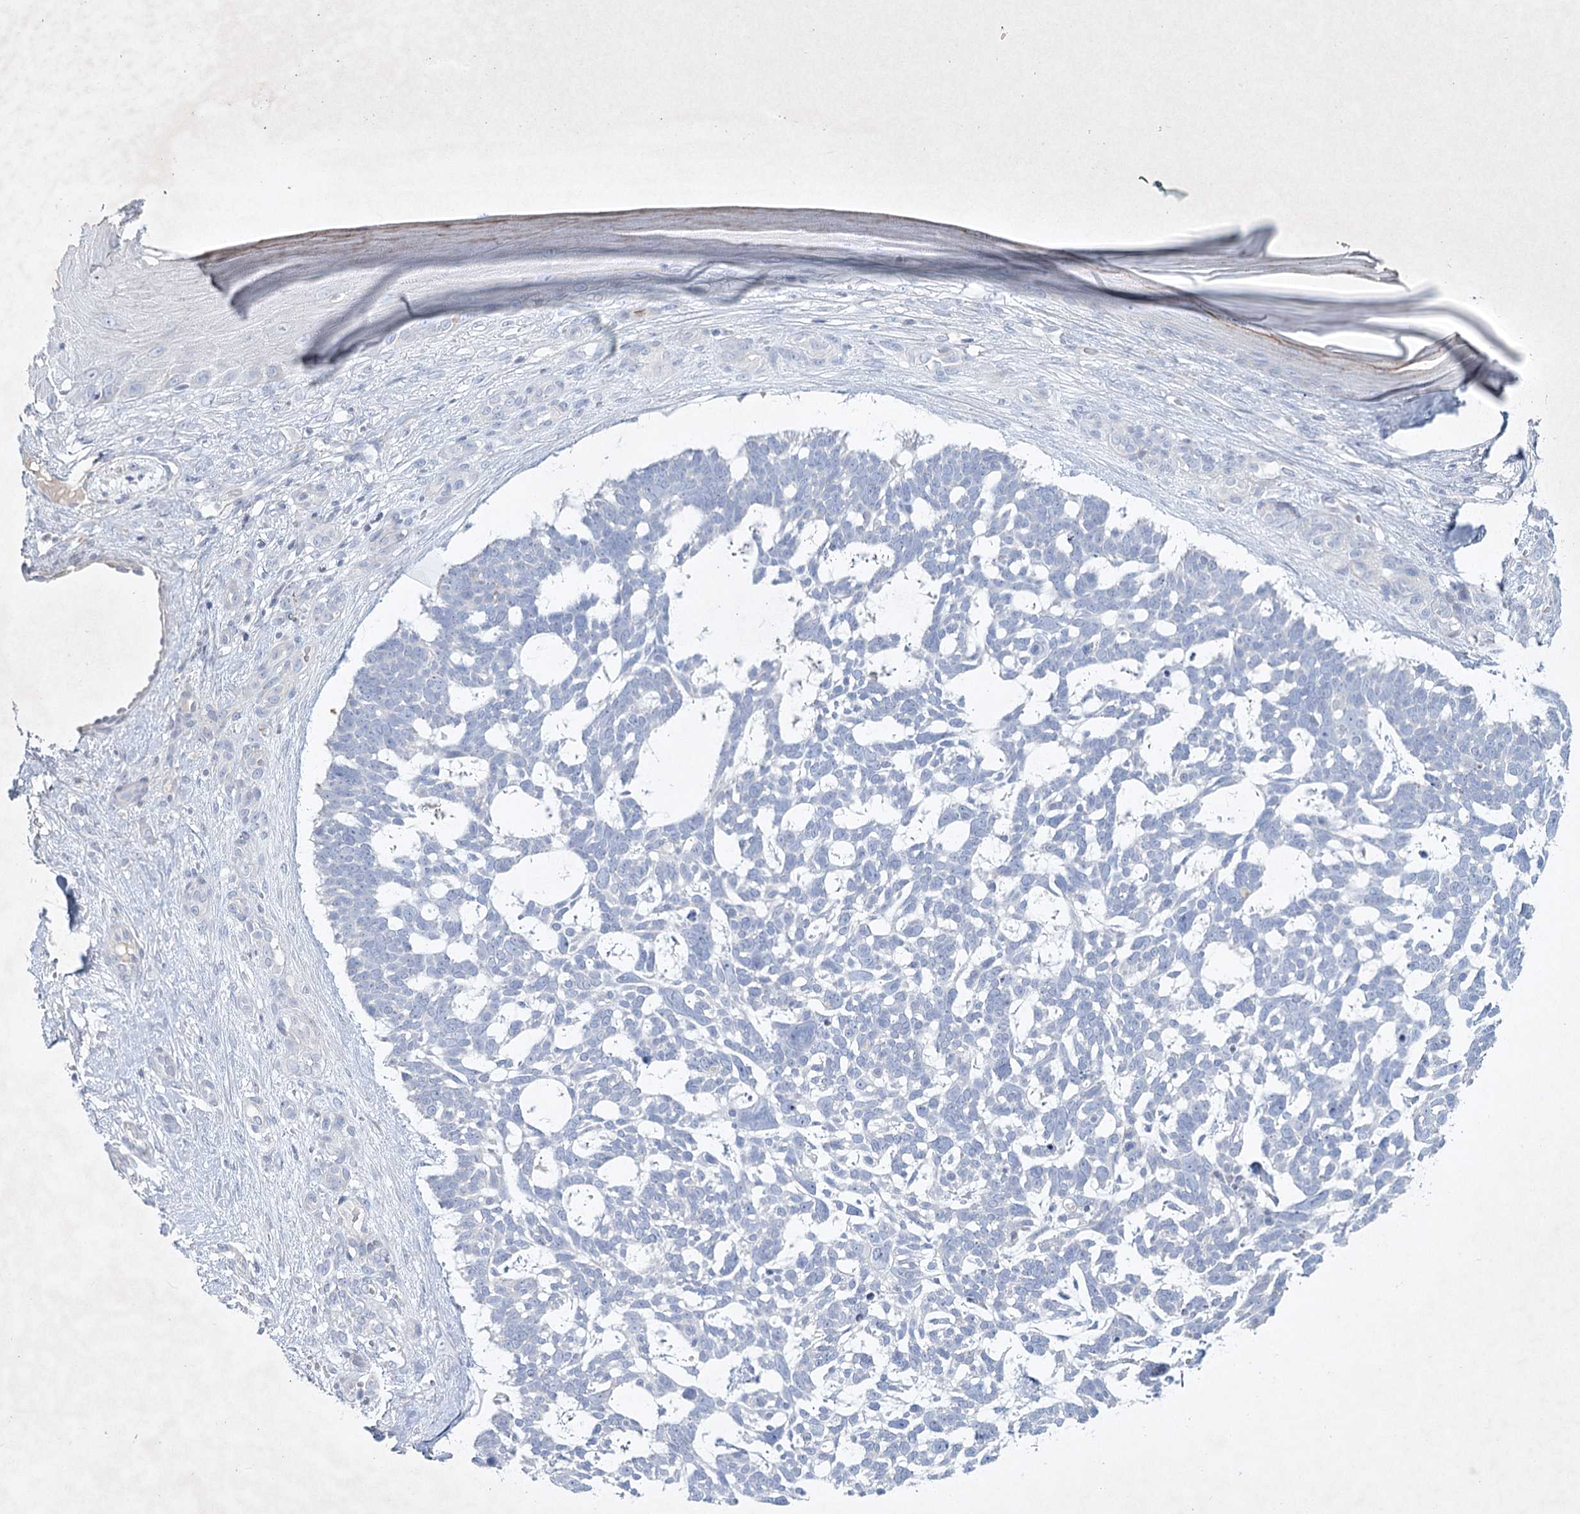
{"staining": {"intensity": "negative", "quantity": "none", "location": "none"}, "tissue": "skin cancer", "cell_type": "Tumor cells", "image_type": "cancer", "snomed": [{"axis": "morphology", "description": "Basal cell carcinoma"}, {"axis": "topography", "description": "Skin"}], "caption": "Micrograph shows no significant protein expression in tumor cells of skin cancer (basal cell carcinoma). Brightfield microscopy of IHC stained with DAB (brown) and hematoxylin (blue), captured at high magnification.", "gene": "MAP3K13", "patient": {"sex": "male", "age": 88}}